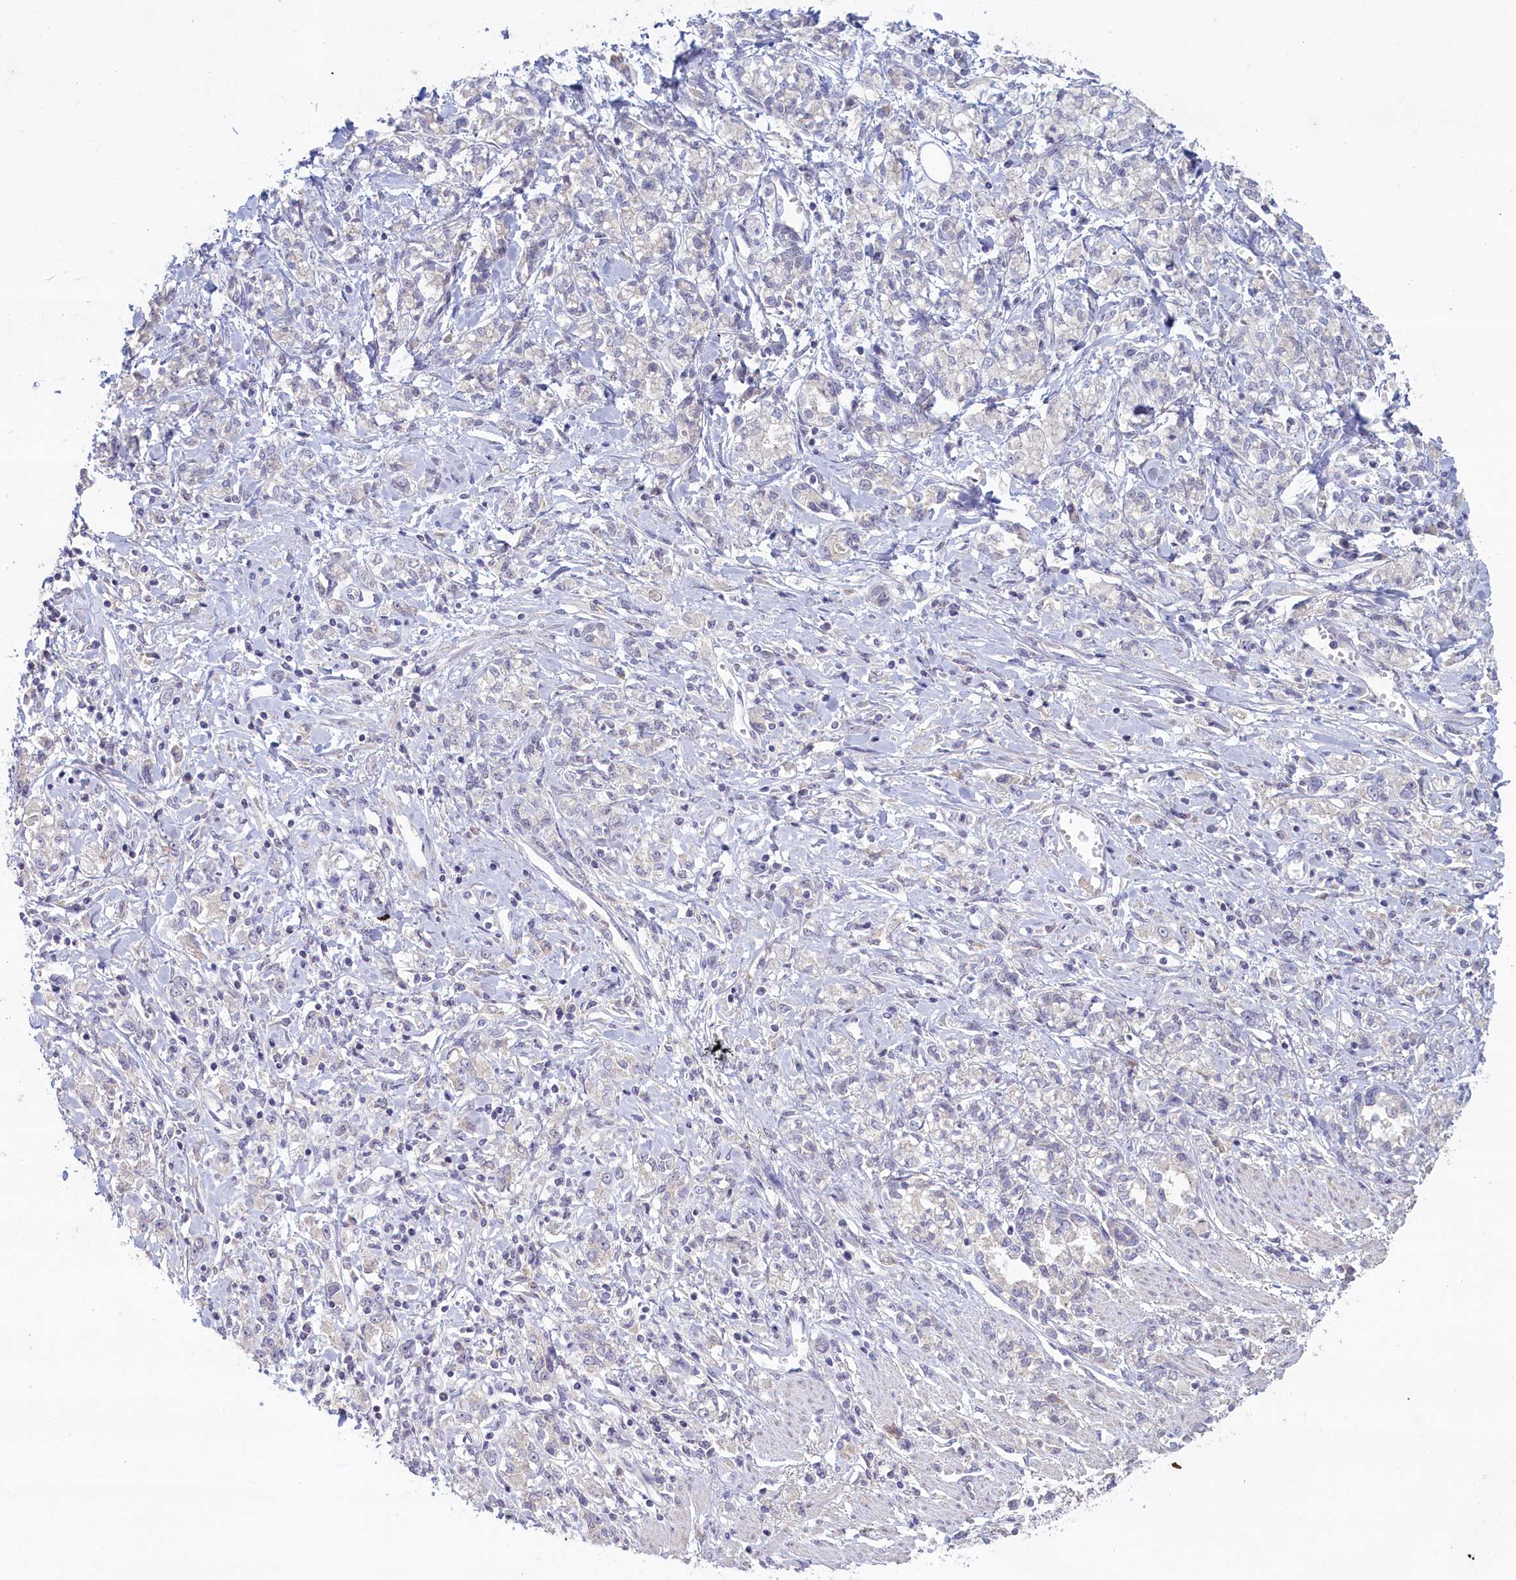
{"staining": {"intensity": "negative", "quantity": "none", "location": "none"}, "tissue": "stomach cancer", "cell_type": "Tumor cells", "image_type": "cancer", "snomed": [{"axis": "morphology", "description": "Adenocarcinoma, NOS"}, {"axis": "topography", "description": "Stomach"}], "caption": "IHC image of neoplastic tissue: stomach adenocarcinoma stained with DAB (3,3'-diaminobenzidine) shows no significant protein positivity in tumor cells.", "gene": "ATF7IP2", "patient": {"sex": "female", "age": 76}}